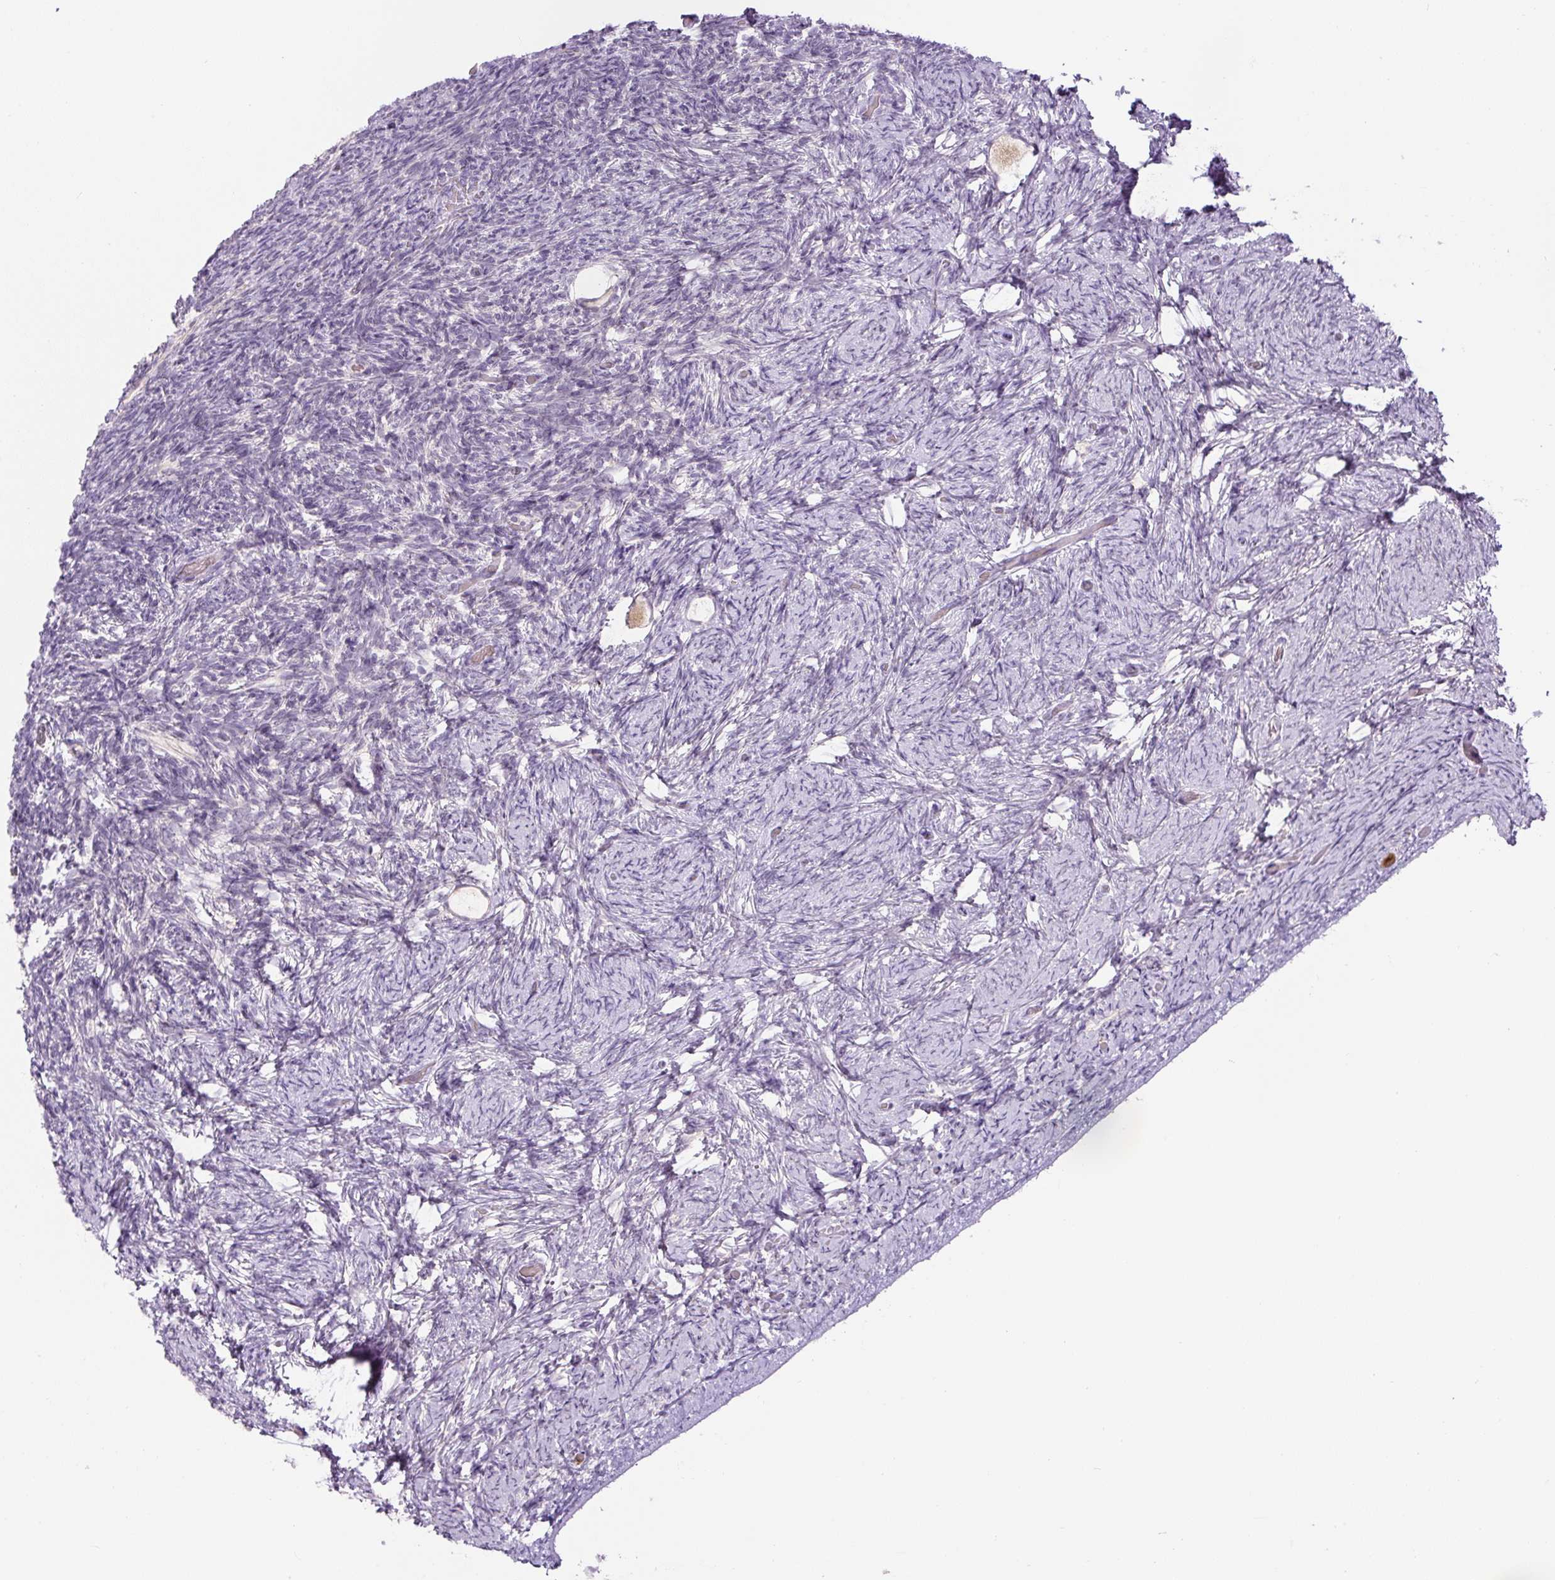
{"staining": {"intensity": "weak", "quantity": ">75%", "location": "cytoplasmic/membranous"}, "tissue": "ovary", "cell_type": "Follicle cells", "image_type": "normal", "snomed": [{"axis": "morphology", "description": "Normal tissue, NOS"}, {"axis": "topography", "description": "Ovary"}], "caption": "Benign ovary reveals weak cytoplasmic/membranous positivity in about >75% of follicle cells.", "gene": "FABP7", "patient": {"sex": "female", "age": 34}}